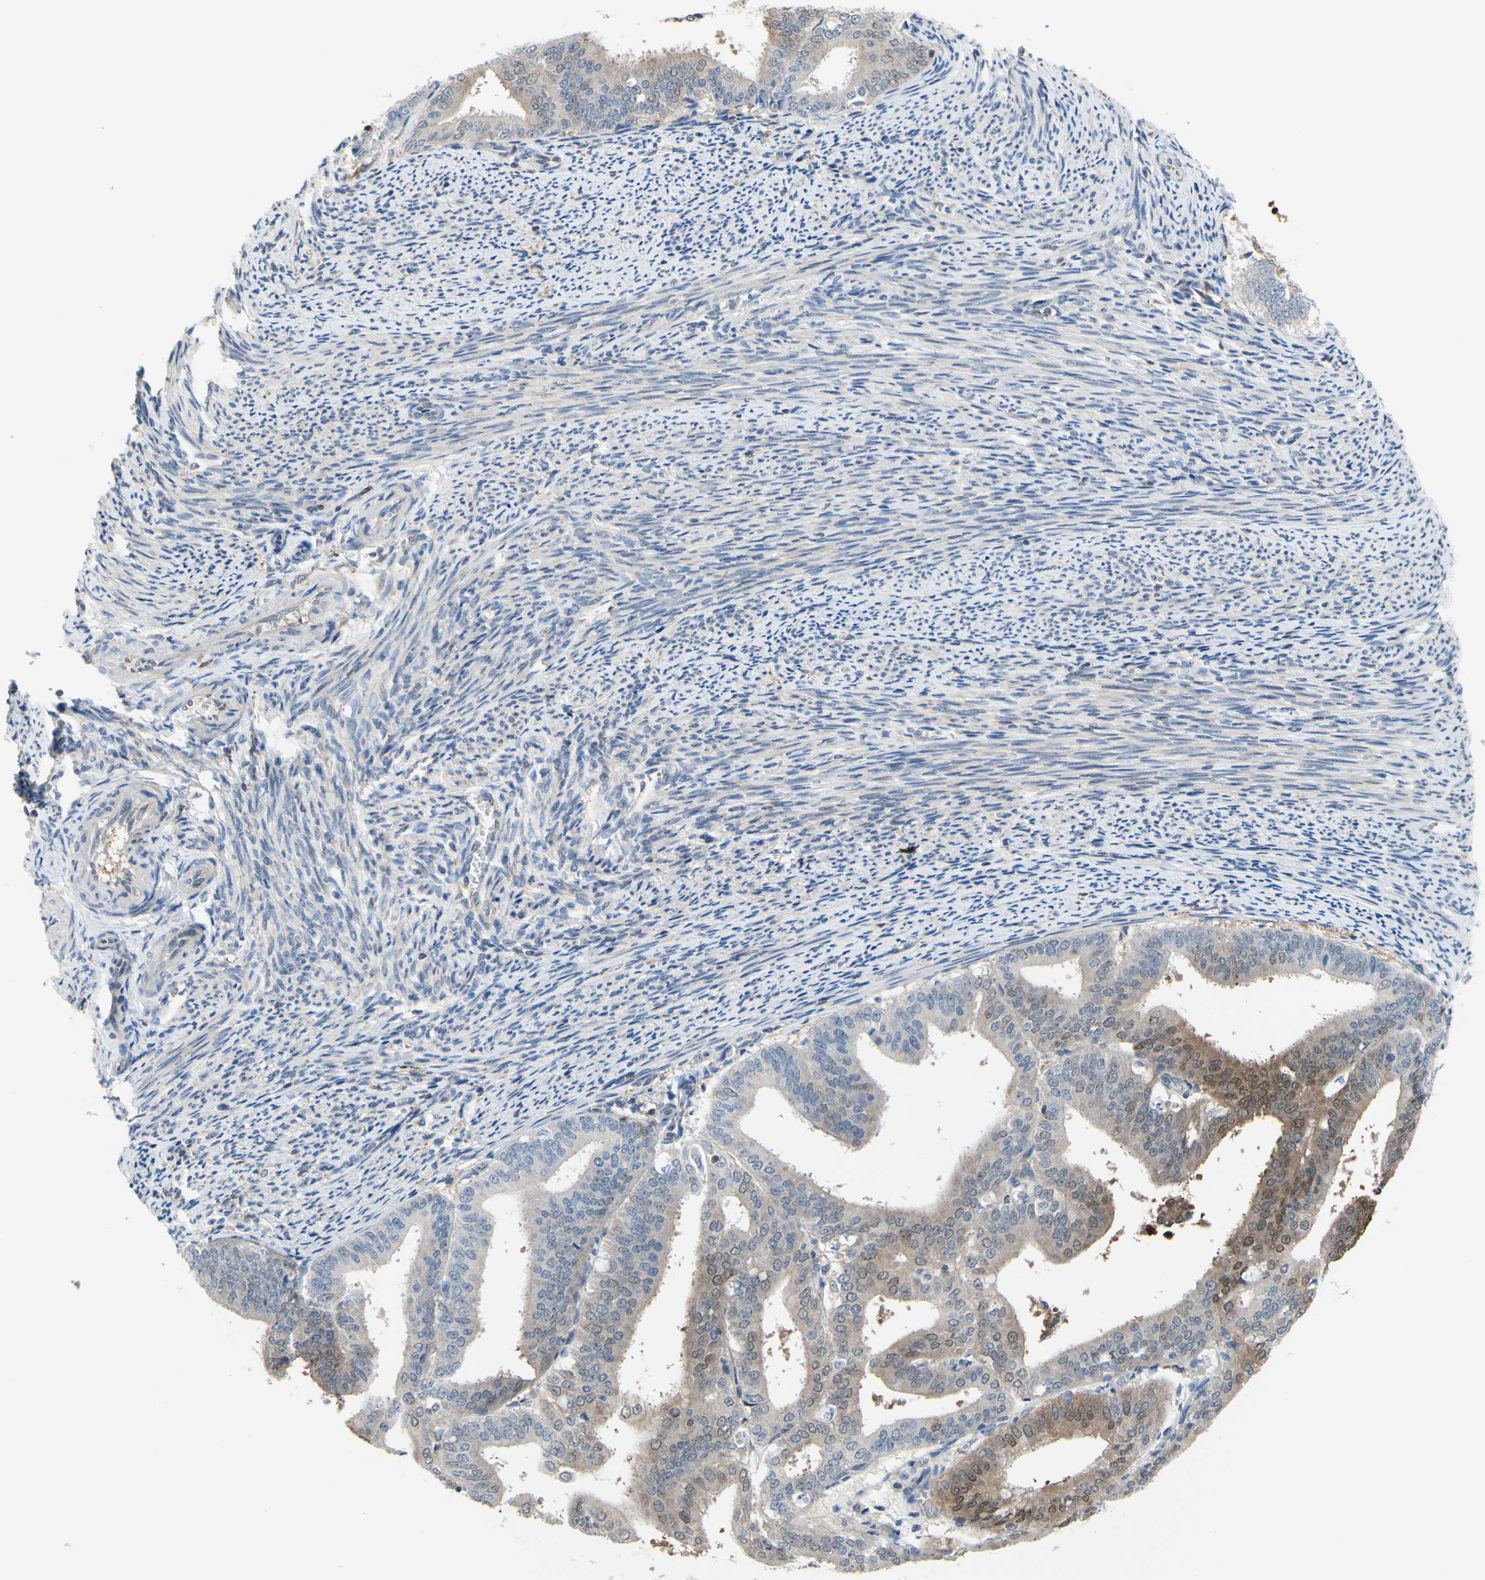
{"staining": {"intensity": "moderate", "quantity": "<25%", "location": "cytoplasmic/membranous,nuclear"}, "tissue": "endometrial cancer", "cell_type": "Tumor cells", "image_type": "cancer", "snomed": [{"axis": "morphology", "description": "Adenocarcinoma, NOS"}, {"axis": "topography", "description": "Endometrium"}], "caption": "Approximately <25% of tumor cells in endometrial cancer demonstrate moderate cytoplasmic/membranous and nuclear protein positivity as visualized by brown immunohistochemical staining.", "gene": "UPK3B", "patient": {"sex": "female", "age": 63}}